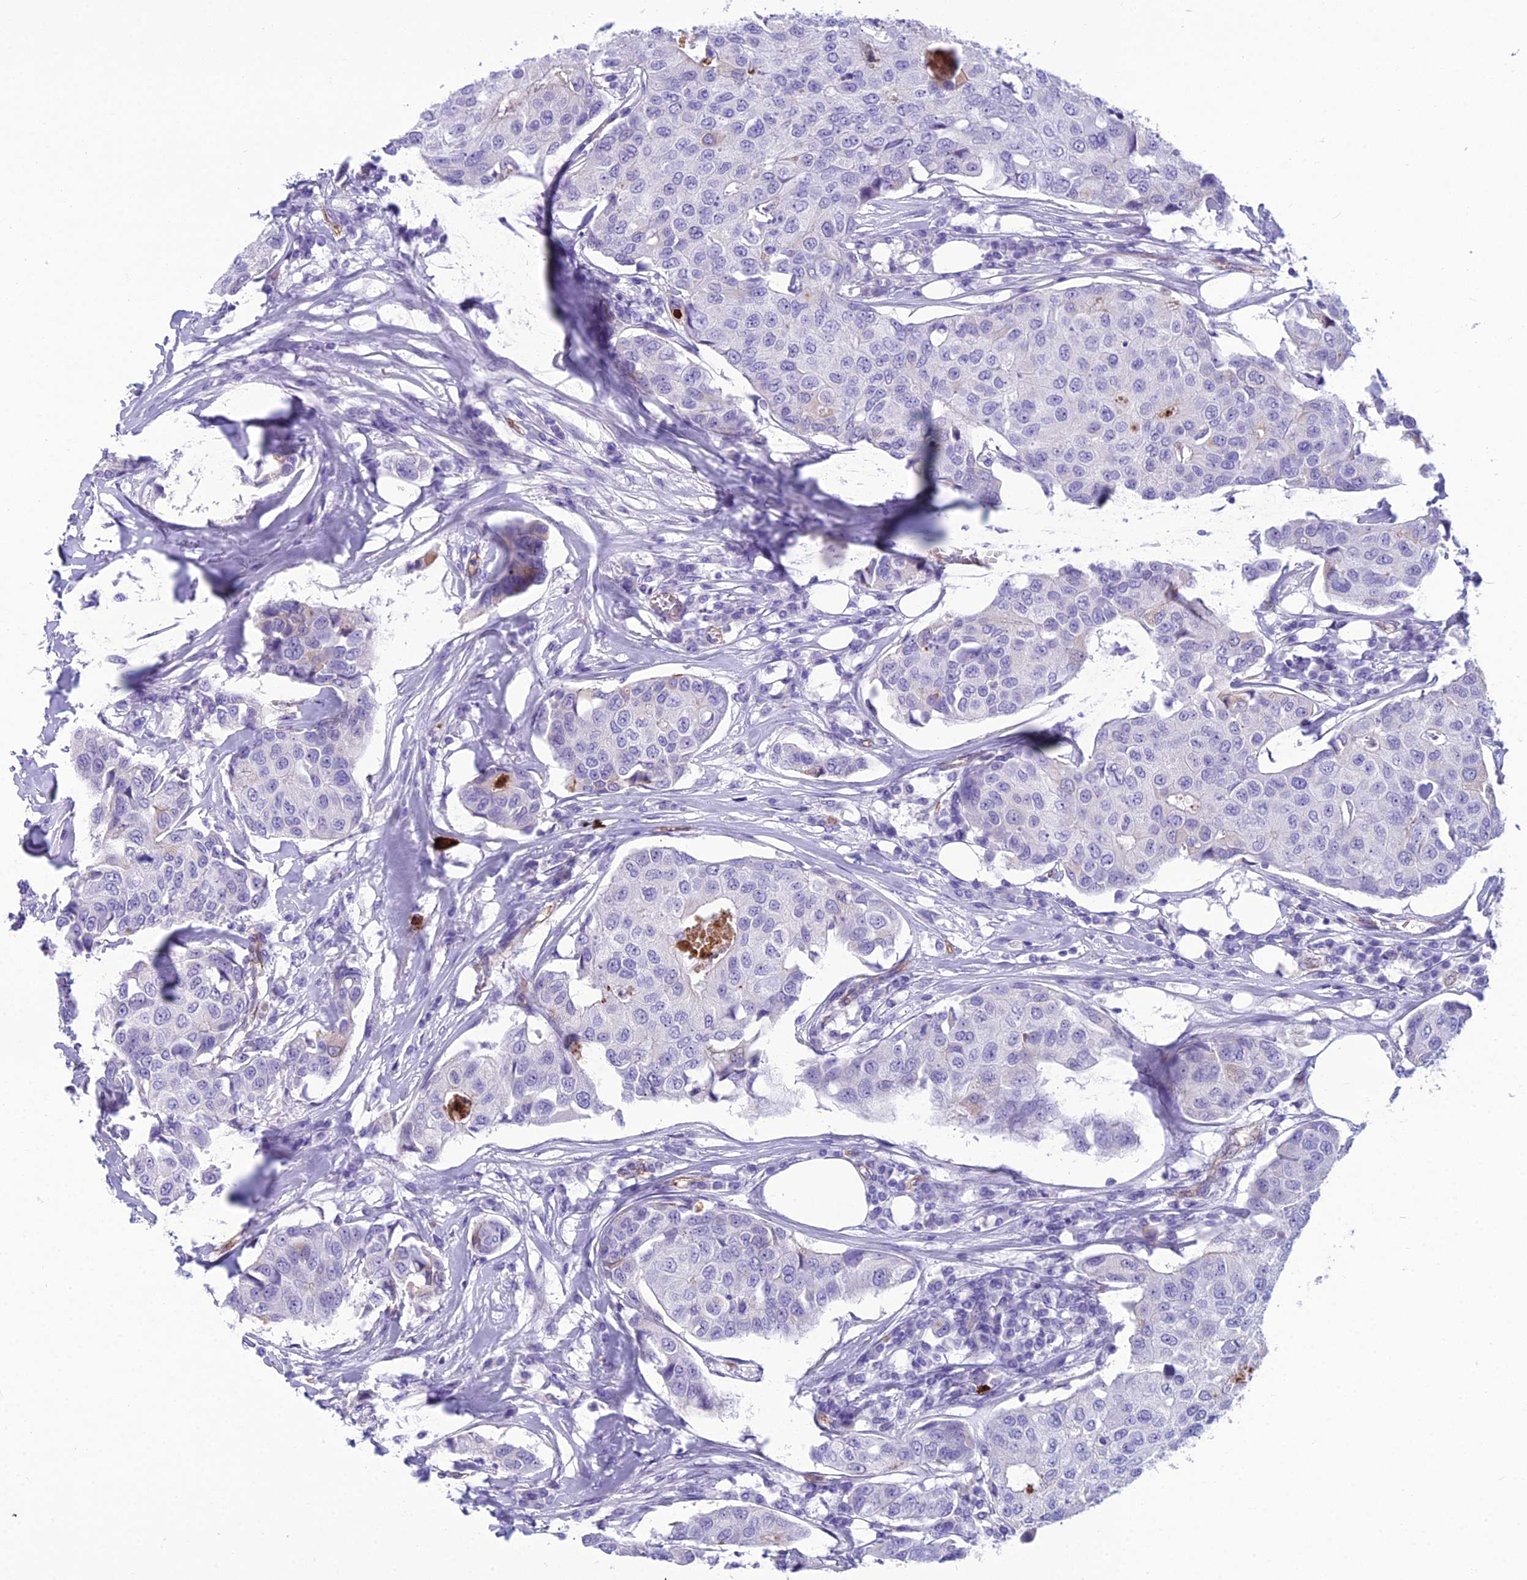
{"staining": {"intensity": "negative", "quantity": "none", "location": "none"}, "tissue": "breast cancer", "cell_type": "Tumor cells", "image_type": "cancer", "snomed": [{"axis": "morphology", "description": "Duct carcinoma"}, {"axis": "topography", "description": "Breast"}], "caption": "This is an immunohistochemistry micrograph of breast cancer (intraductal carcinoma). There is no expression in tumor cells.", "gene": "BBS7", "patient": {"sex": "female", "age": 80}}